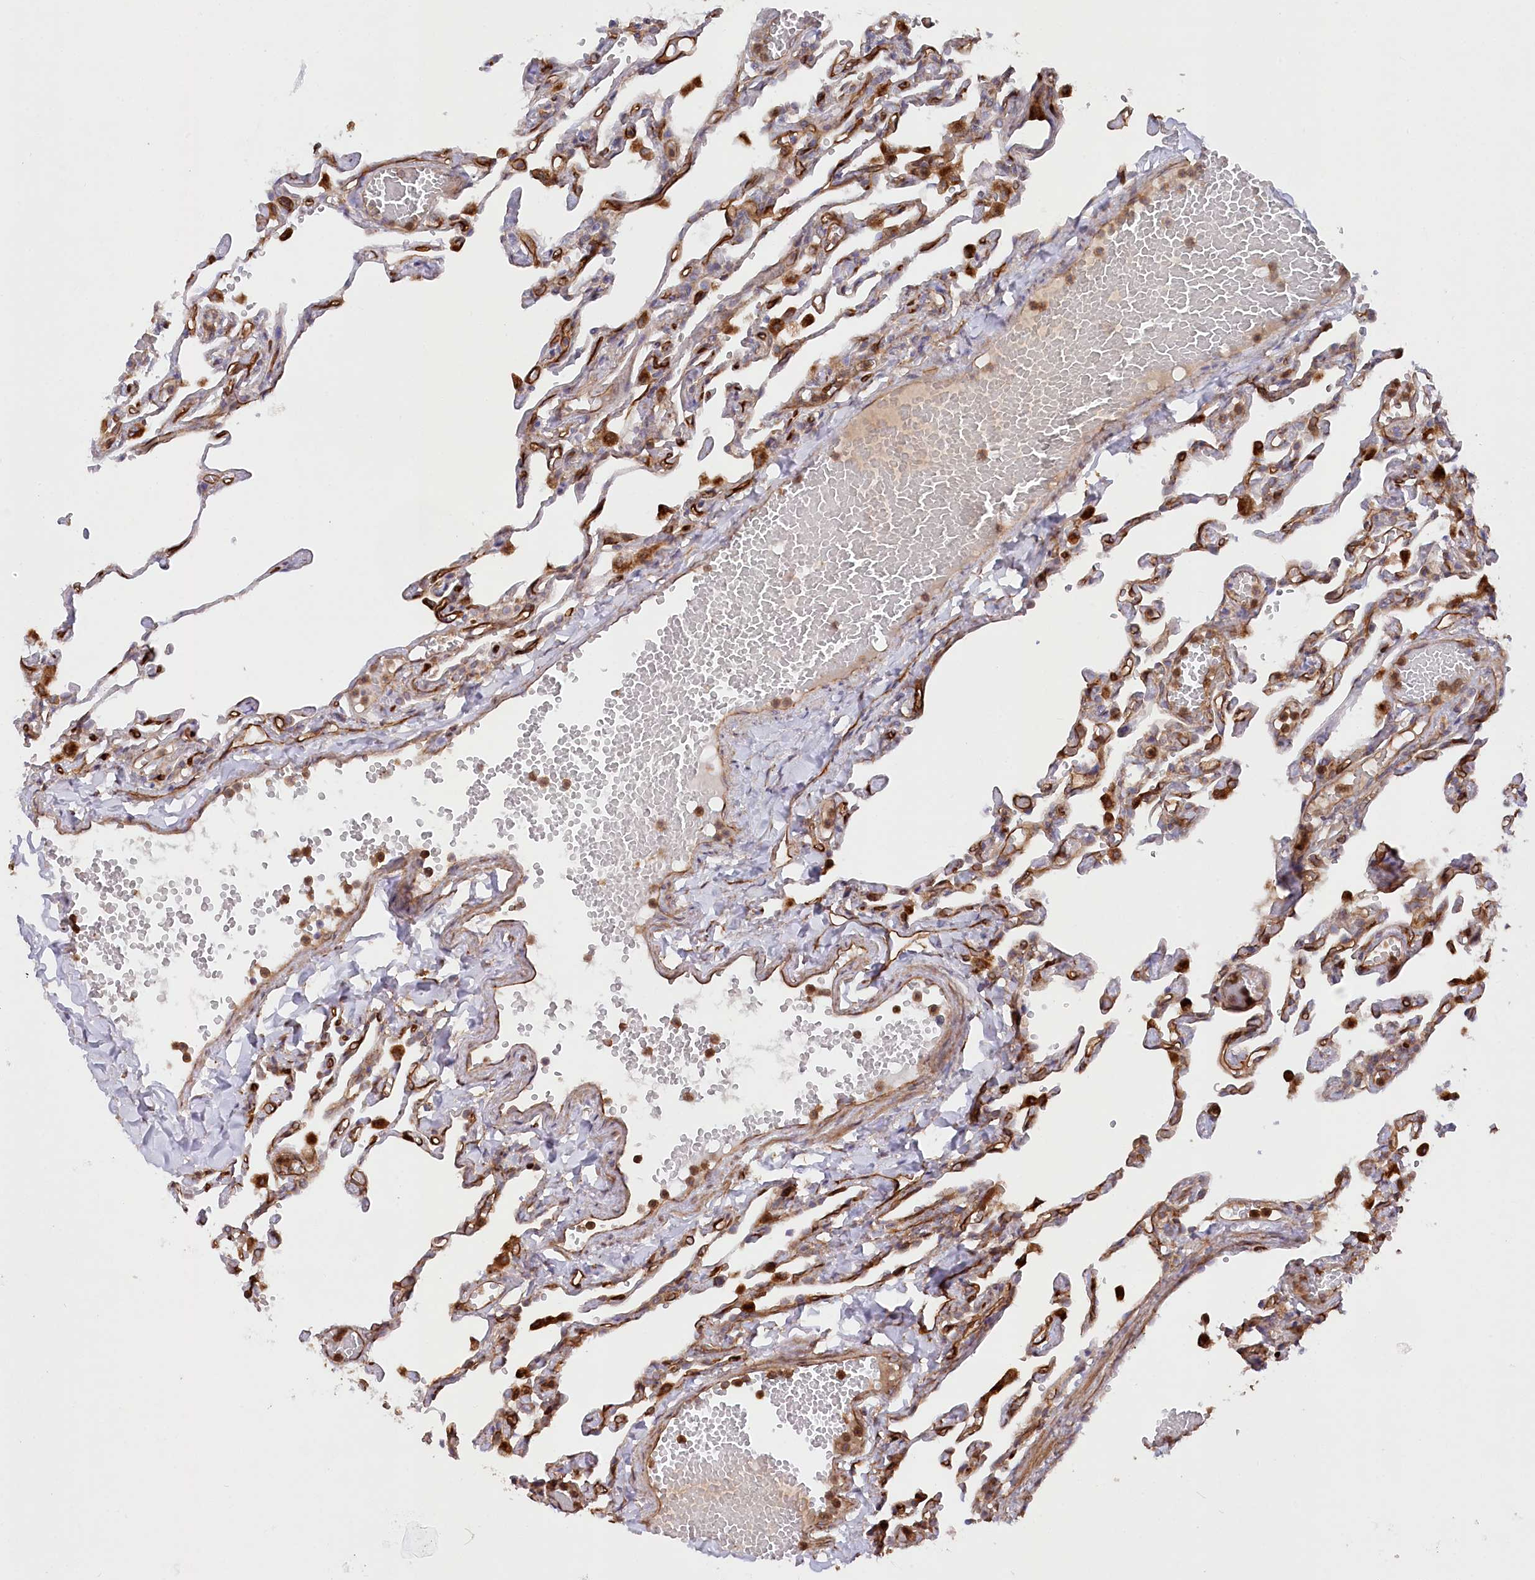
{"staining": {"intensity": "strong", "quantity": "25%-75%", "location": "cytoplasmic/membranous"}, "tissue": "lung", "cell_type": "Alveolar cells", "image_type": "normal", "snomed": [{"axis": "morphology", "description": "Normal tissue, NOS"}, {"axis": "topography", "description": "Lung"}], "caption": "This is an image of IHC staining of normal lung, which shows strong positivity in the cytoplasmic/membranous of alveolar cells.", "gene": "MTPAP", "patient": {"sex": "male", "age": 21}}